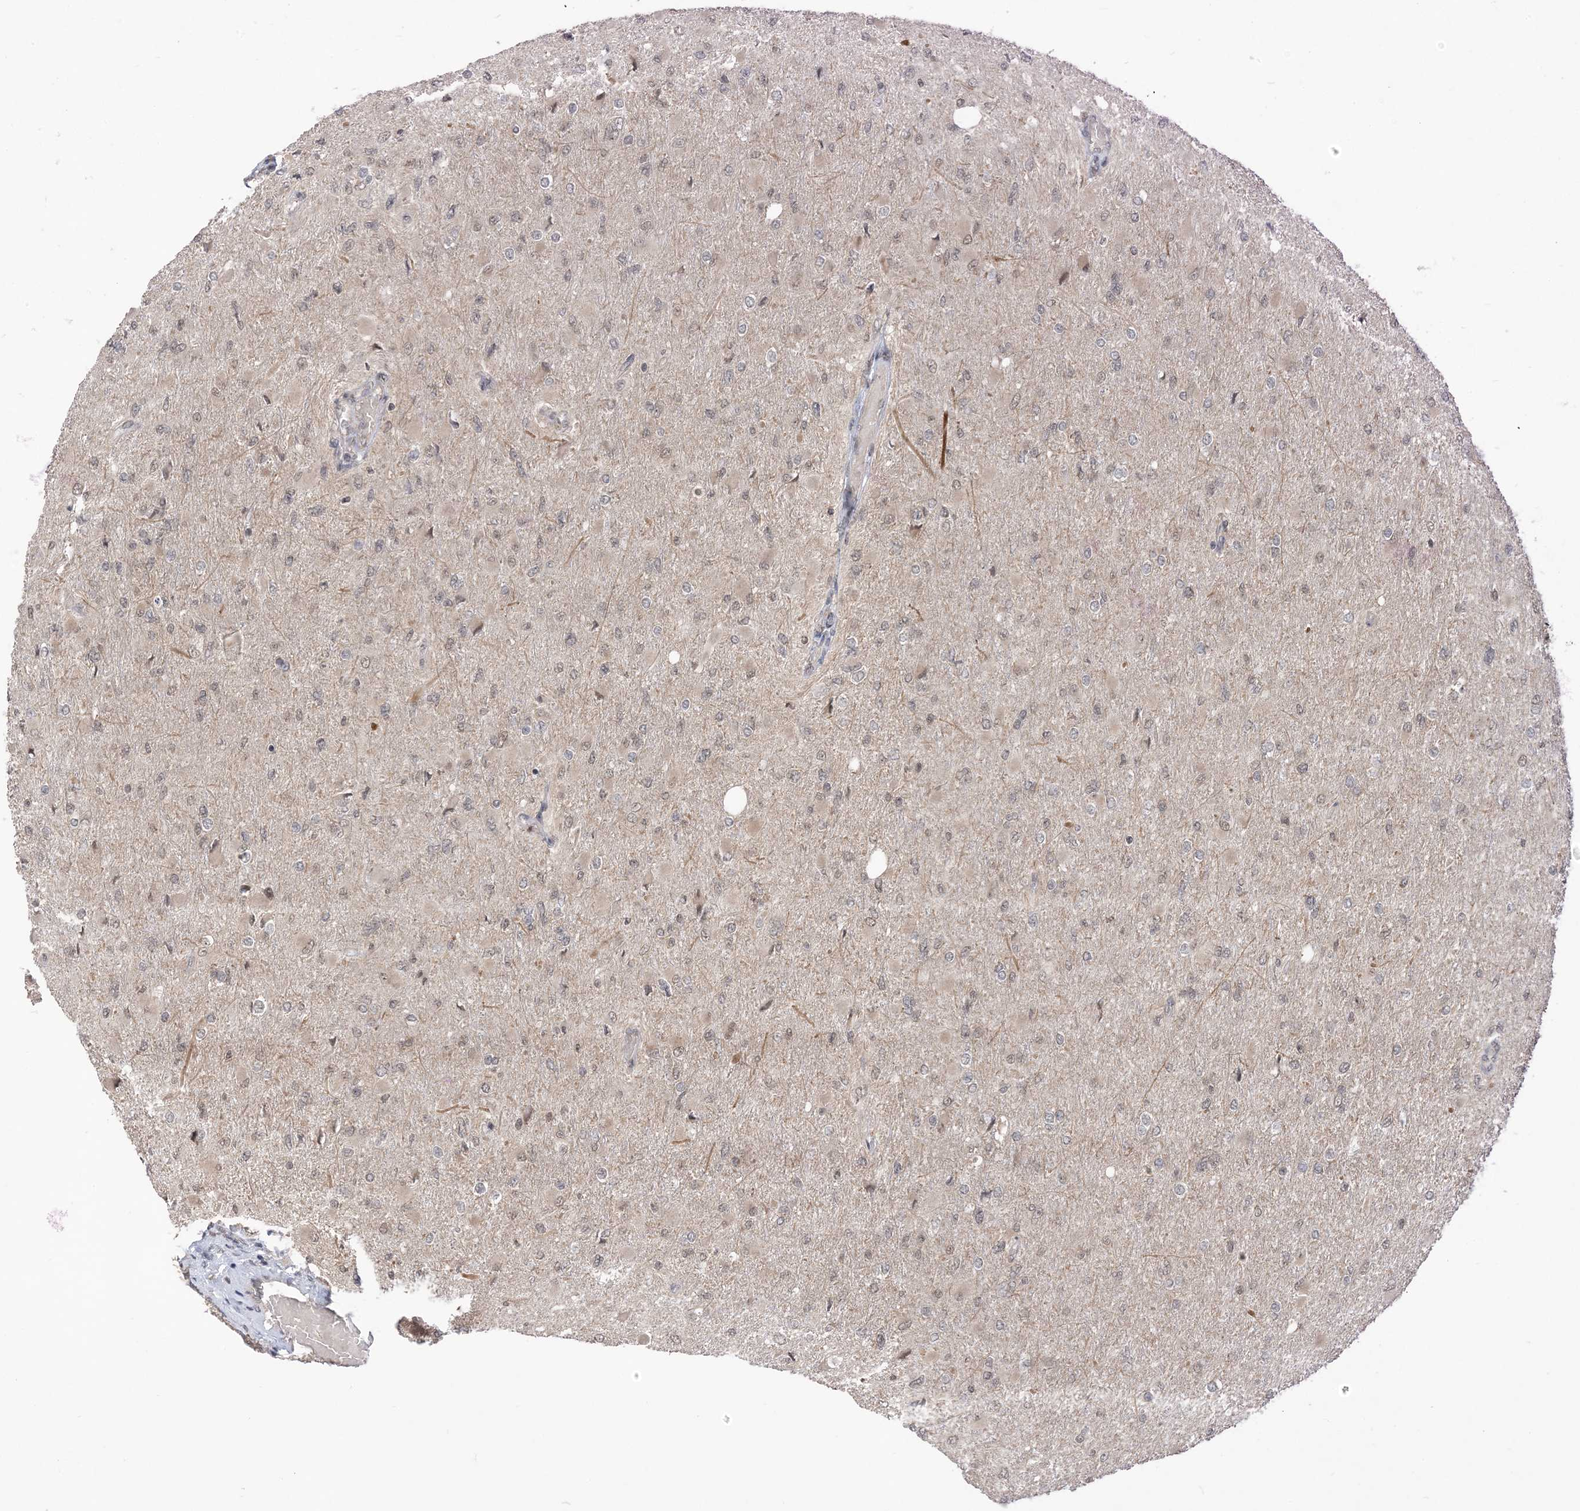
{"staining": {"intensity": "negative", "quantity": "none", "location": "none"}, "tissue": "glioma", "cell_type": "Tumor cells", "image_type": "cancer", "snomed": [{"axis": "morphology", "description": "Glioma, malignant, High grade"}, {"axis": "topography", "description": "Cerebral cortex"}], "caption": "The immunohistochemistry (IHC) micrograph has no significant staining in tumor cells of glioma tissue.", "gene": "RANBP9", "patient": {"sex": "female", "age": 36}}